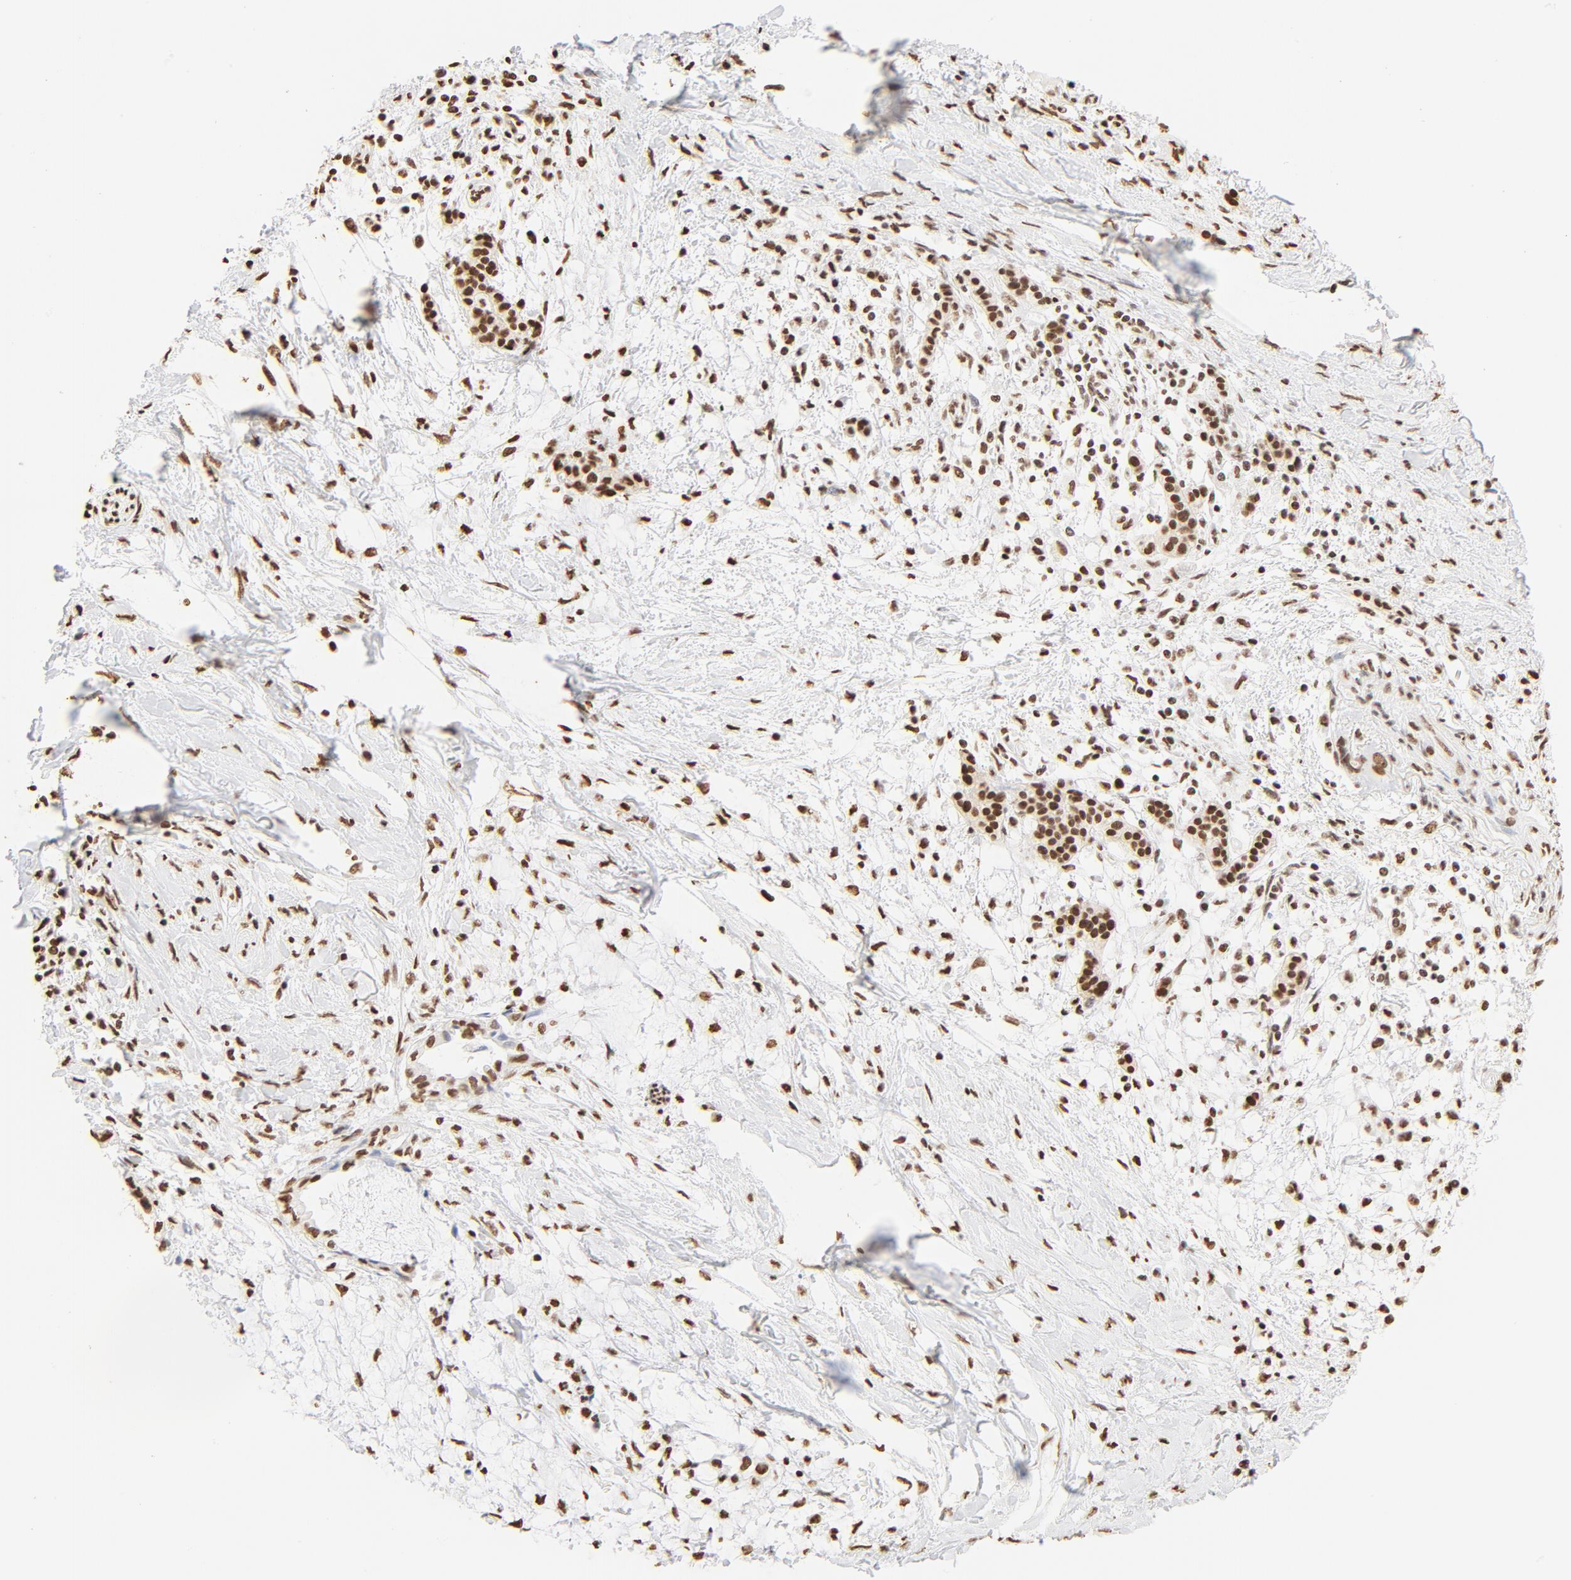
{"staining": {"intensity": "strong", "quantity": ">75%", "location": "nuclear"}, "tissue": "pancreatic cancer", "cell_type": "Tumor cells", "image_type": "cancer", "snomed": [{"axis": "morphology", "description": "Adenocarcinoma, NOS"}, {"axis": "topography", "description": "Pancreas"}], "caption": "Pancreatic adenocarcinoma was stained to show a protein in brown. There is high levels of strong nuclear positivity in approximately >75% of tumor cells. (Stains: DAB (3,3'-diaminobenzidine) in brown, nuclei in blue, Microscopy: brightfield microscopy at high magnification).", "gene": "ZNF540", "patient": {"sex": "female", "age": 64}}